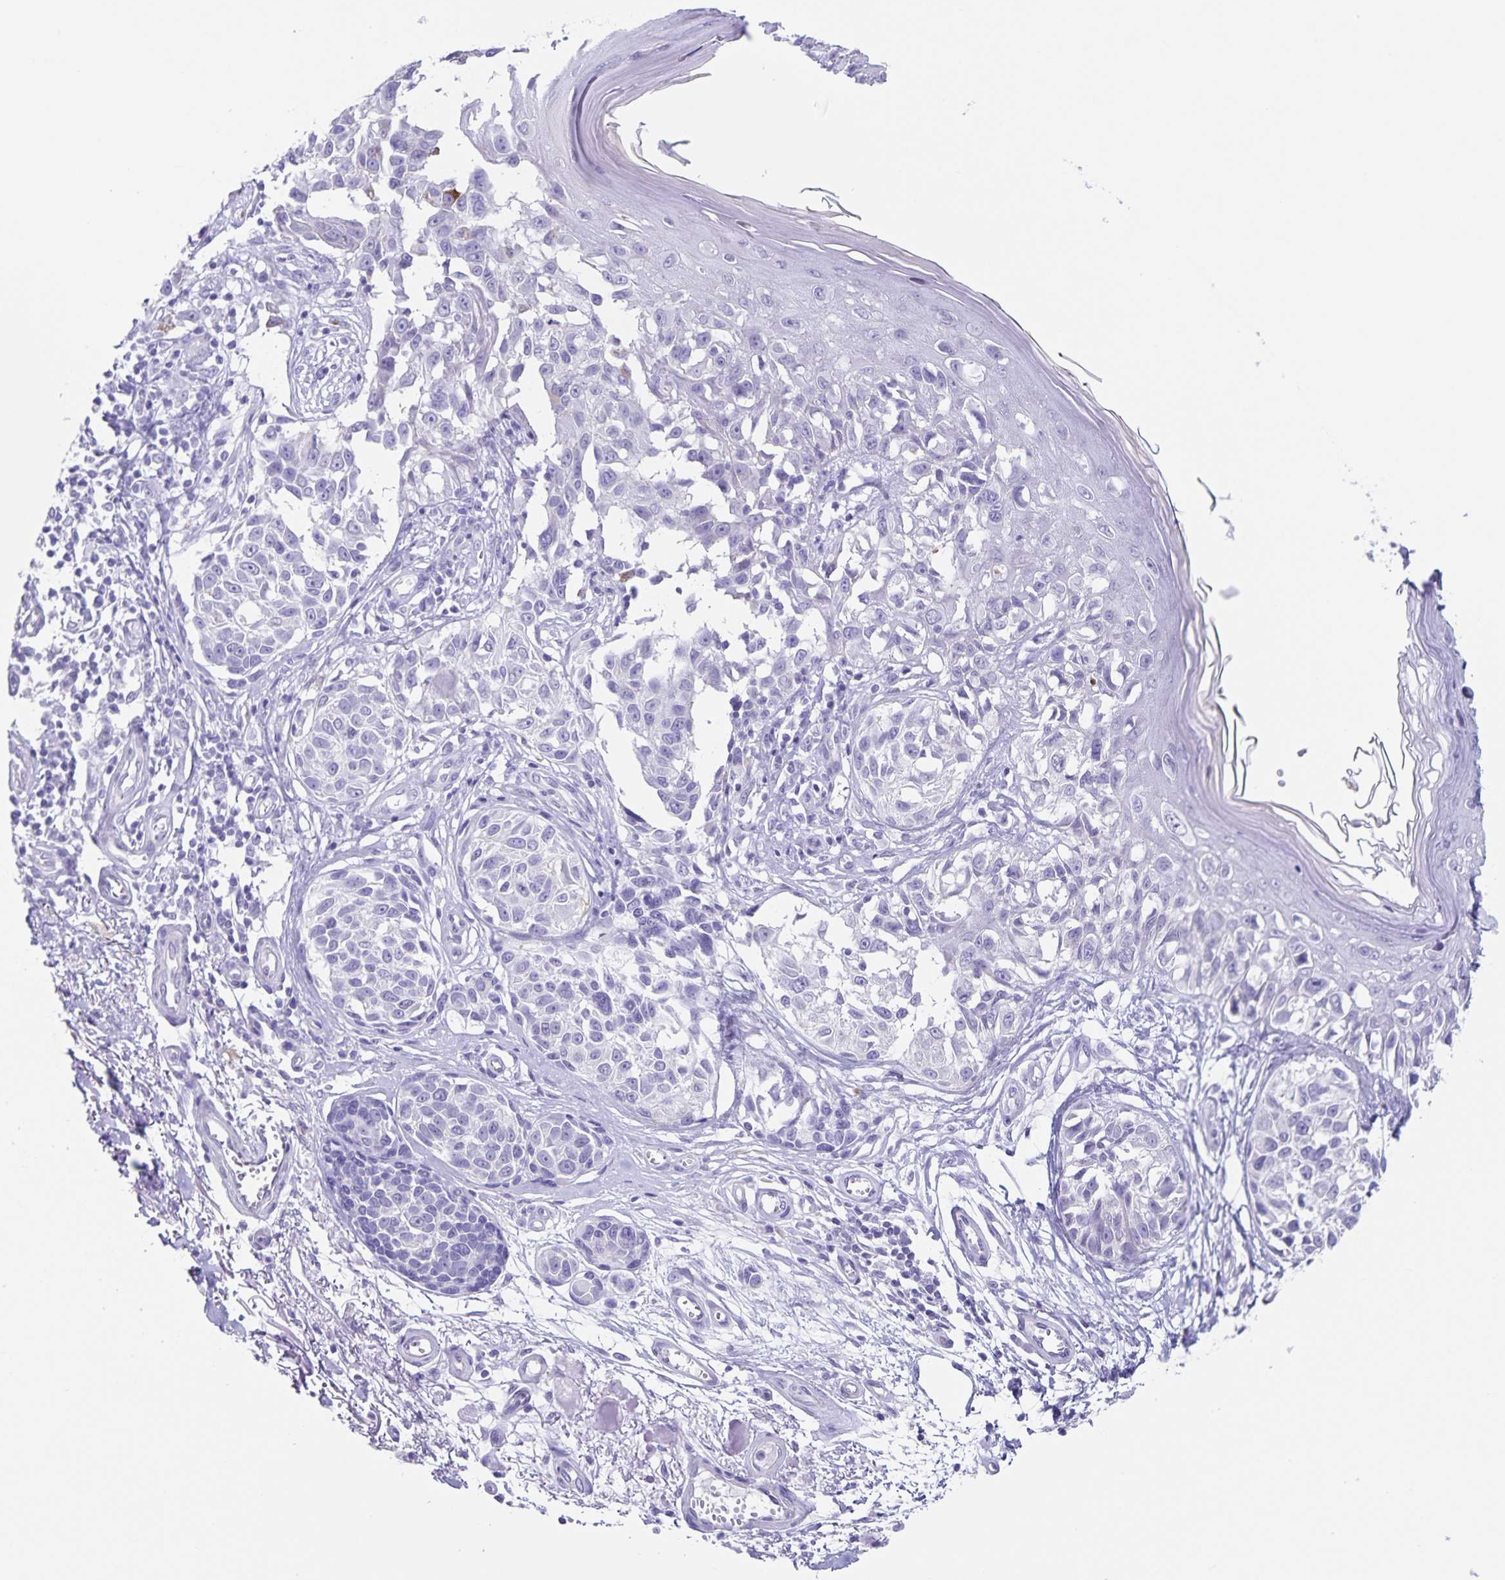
{"staining": {"intensity": "negative", "quantity": "none", "location": "none"}, "tissue": "melanoma", "cell_type": "Tumor cells", "image_type": "cancer", "snomed": [{"axis": "morphology", "description": "Malignant melanoma, NOS"}, {"axis": "topography", "description": "Skin"}], "caption": "IHC image of malignant melanoma stained for a protein (brown), which shows no positivity in tumor cells. (DAB (3,3'-diaminobenzidine) IHC visualized using brightfield microscopy, high magnification).", "gene": "C11orf42", "patient": {"sex": "male", "age": 73}}